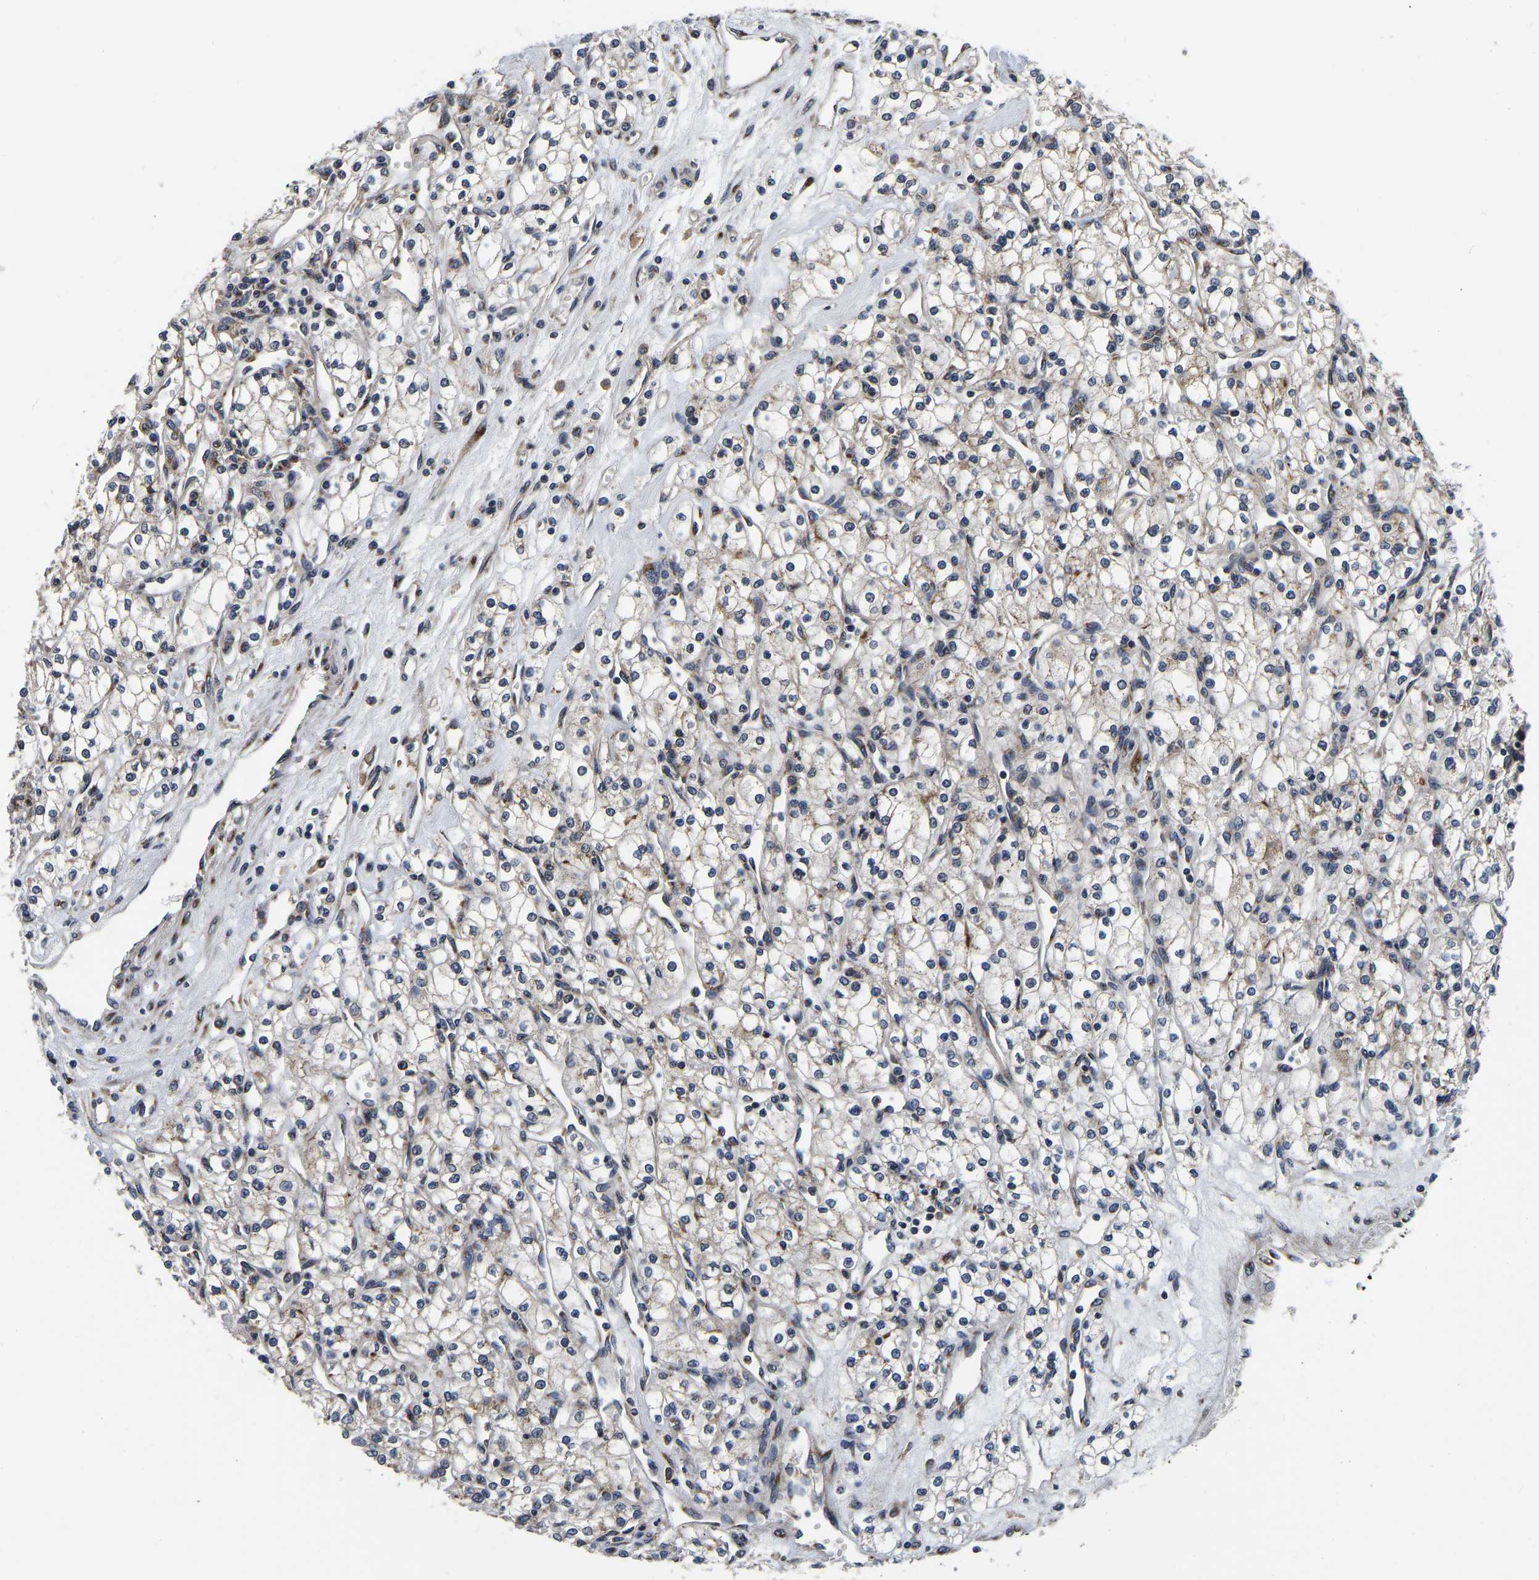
{"staining": {"intensity": "weak", "quantity": ">75%", "location": "cytoplasmic/membranous"}, "tissue": "renal cancer", "cell_type": "Tumor cells", "image_type": "cancer", "snomed": [{"axis": "morphology", "description": "Adenocarcinoma, NOS"}, {"axis": "topography", "description": "Kidney"}], "caption": "This is an image of IHC staining of renal cancer, which shows weak expression in the cytoplasmic/membranous of tumor cells.", "gene": "RABAC1", "patient": {"sex": "male", "age": 59}}